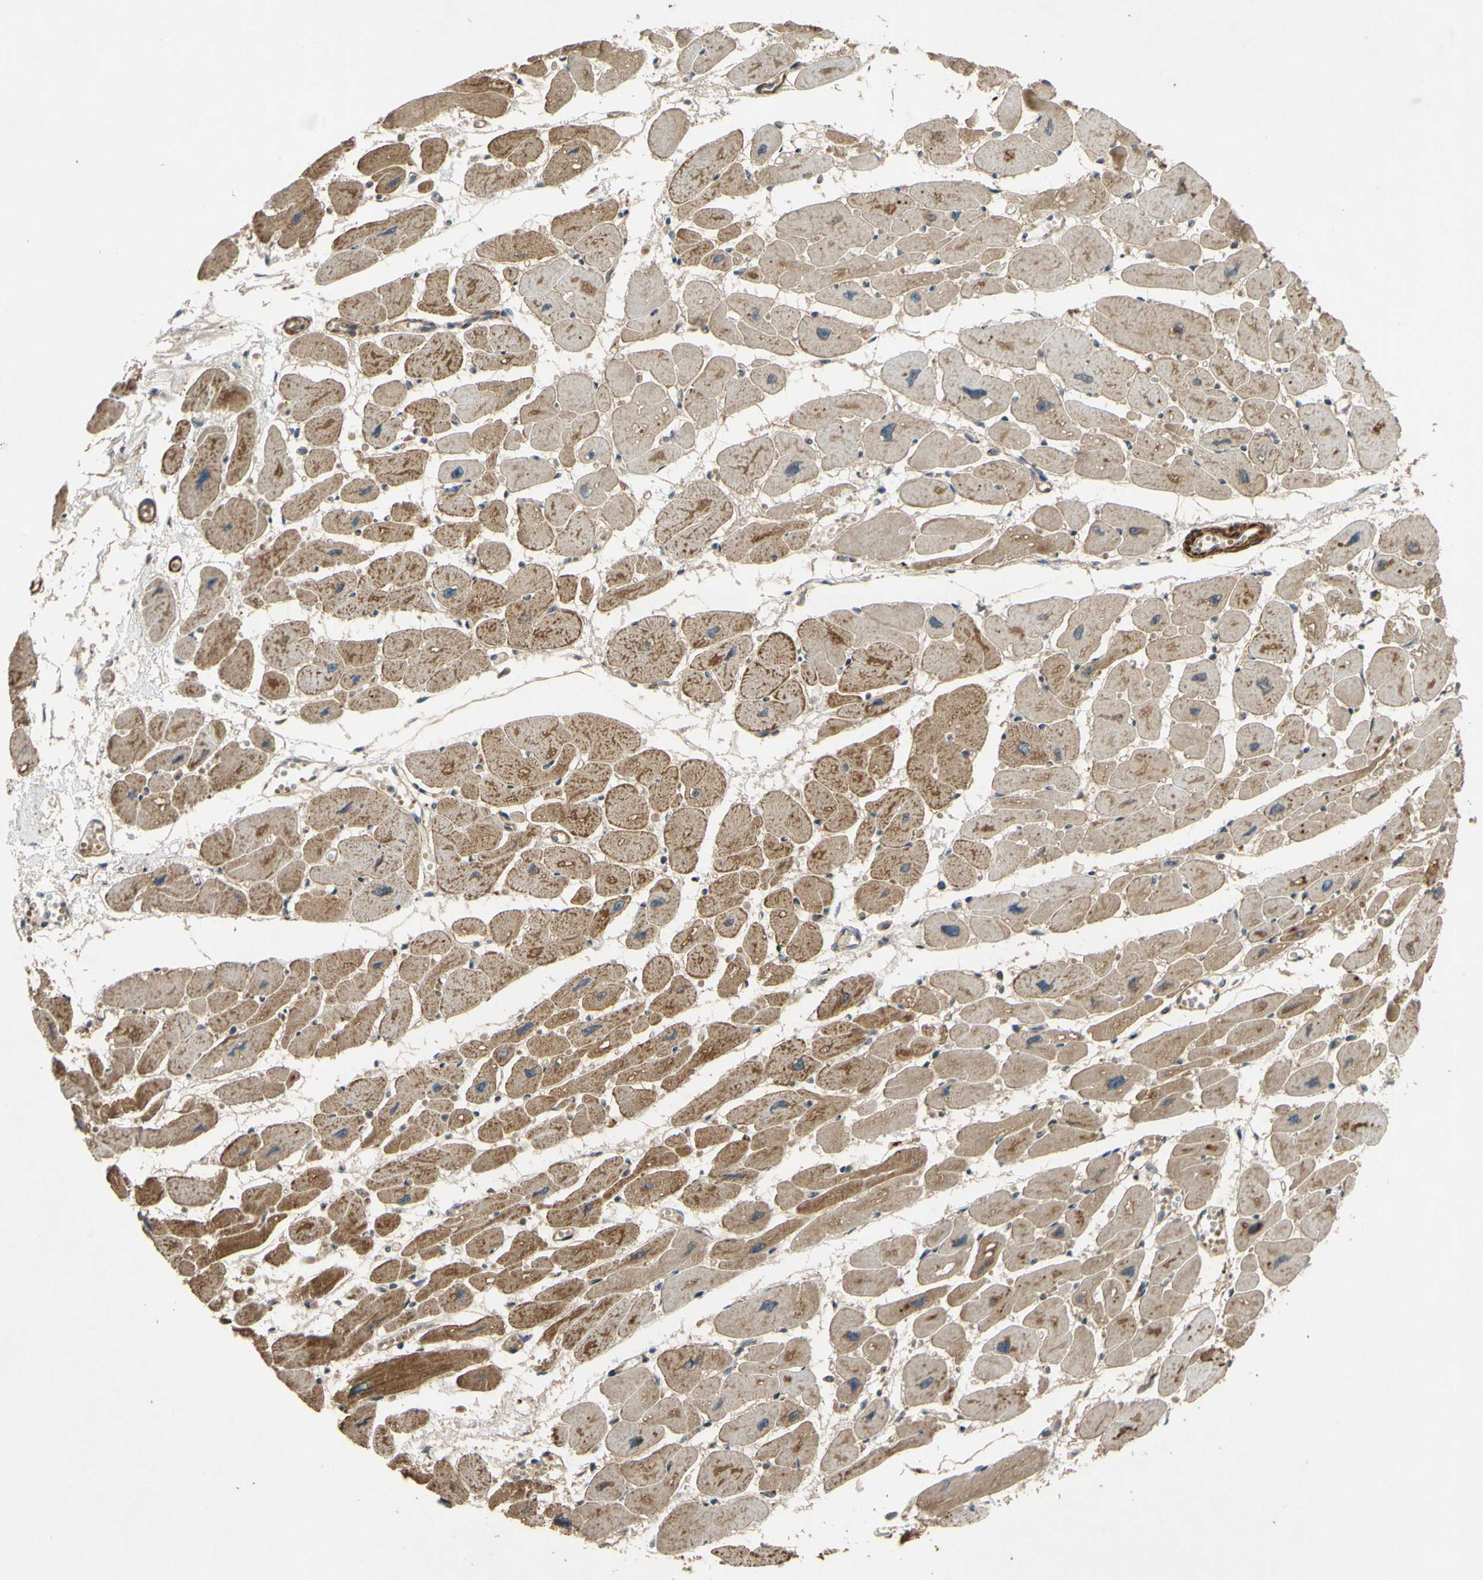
{"staining": {"intensity": "moderate", "quantity": "25%-75%", "location": "cytoplasmic/membranous"}, "tissue": "heart muscle", "cell_type": "Cardiomyocytes", "image_type": "normal", "snomed": [{"axis": "morphology", "description": "Normal tissue, NOS"}, {"axis": "topography", "description": "Heart"}], "caption": "Protein expression analysis of benign human heart muscle reveals moderate cytoplasmic/membranous expression in about 25%-75% of cardiomyocytes. (Brightfield microscopy of DAB IHC at high magnification).", "gene": "PARD6A", "patient": {"sex": "female", "age": 54}}